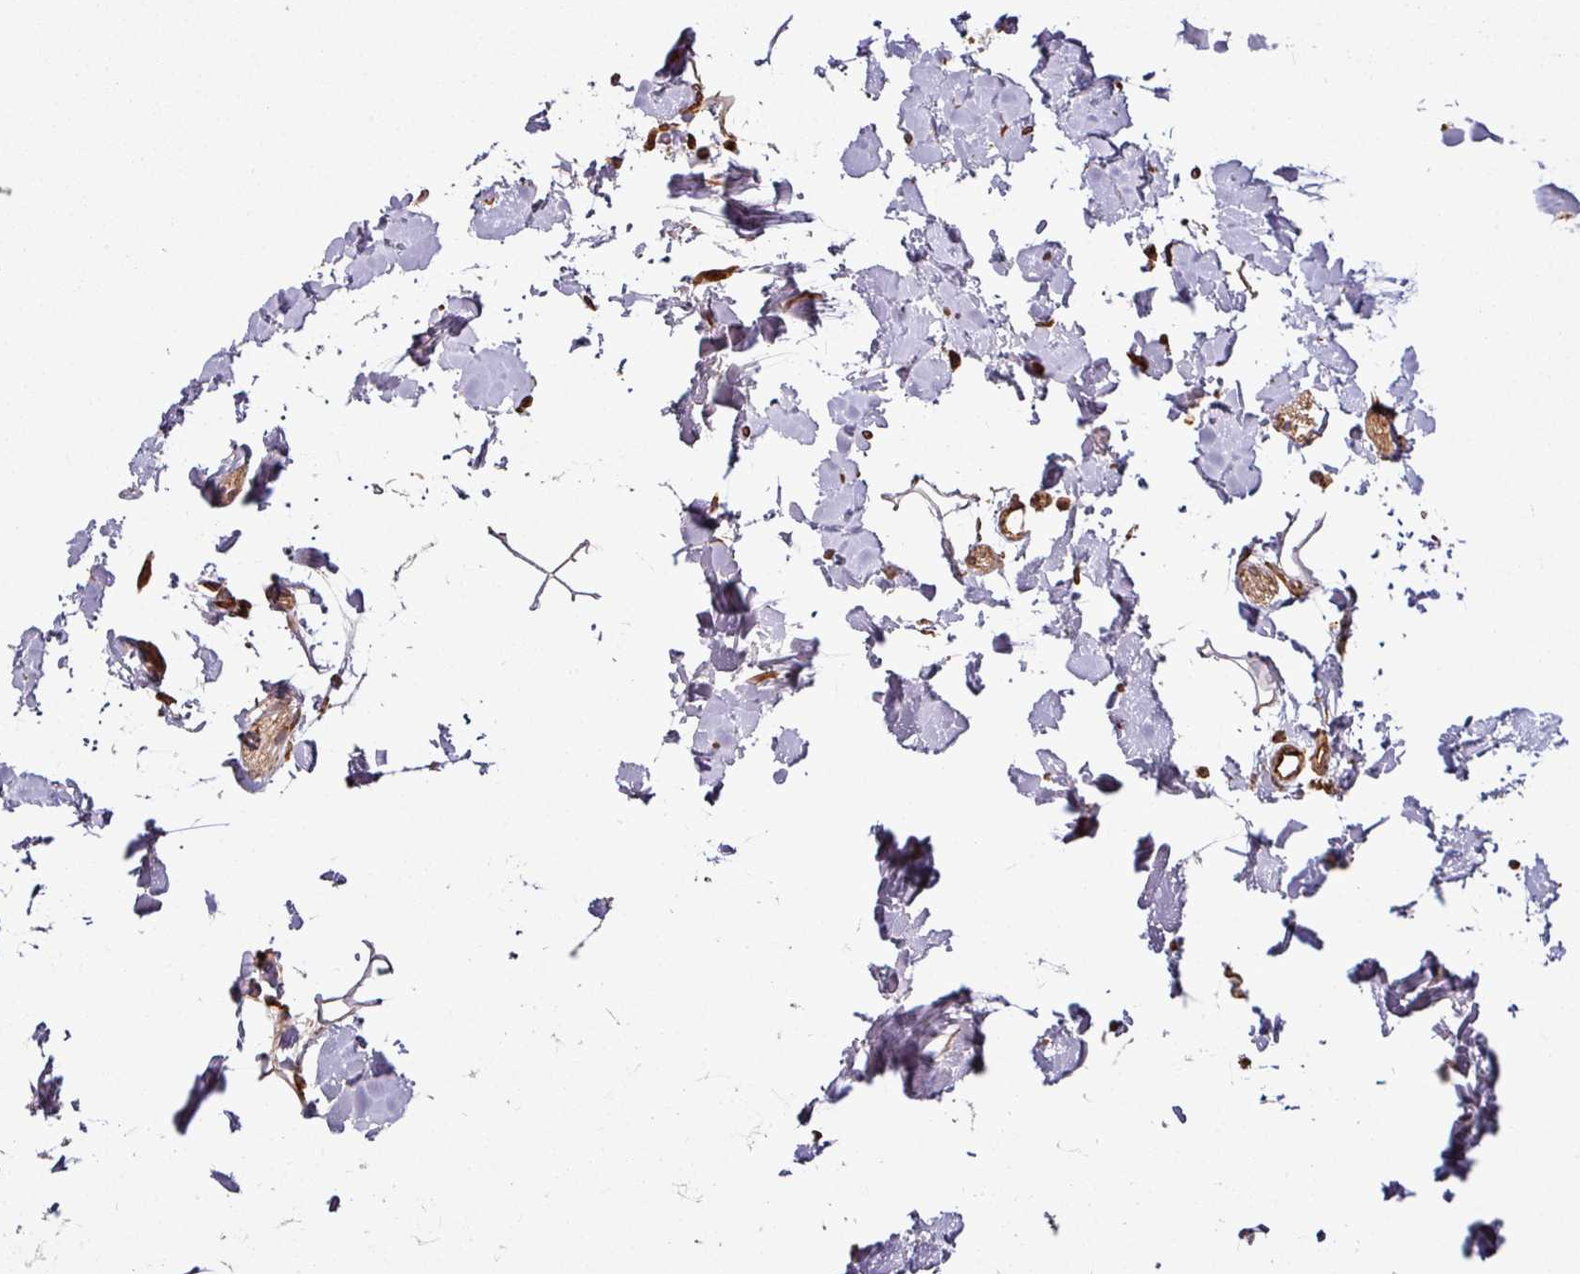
{"staining": {"intensity": "moderate", "quantity": ">75%", "location": "cytoplasmic/membranous"}, "tissue": "colon", "cell_type": "Endothelial cells", "image_type": "normal", "snomed": [{"axis": "morphology", "description": "Normal tissue, NOS"}, {"axis": "topography", "description": "Colon"}], "caption": "Benign colon exhibits moderate cytoplasmic/membranous expression in approximately >75% of endothelial cells, visualized by immunohistochemistry. (DAB = brown stain, brightfield microscopy at high magnification).", "gene": "TRAP1", "patient": {"sex": "female", "age": 84}}